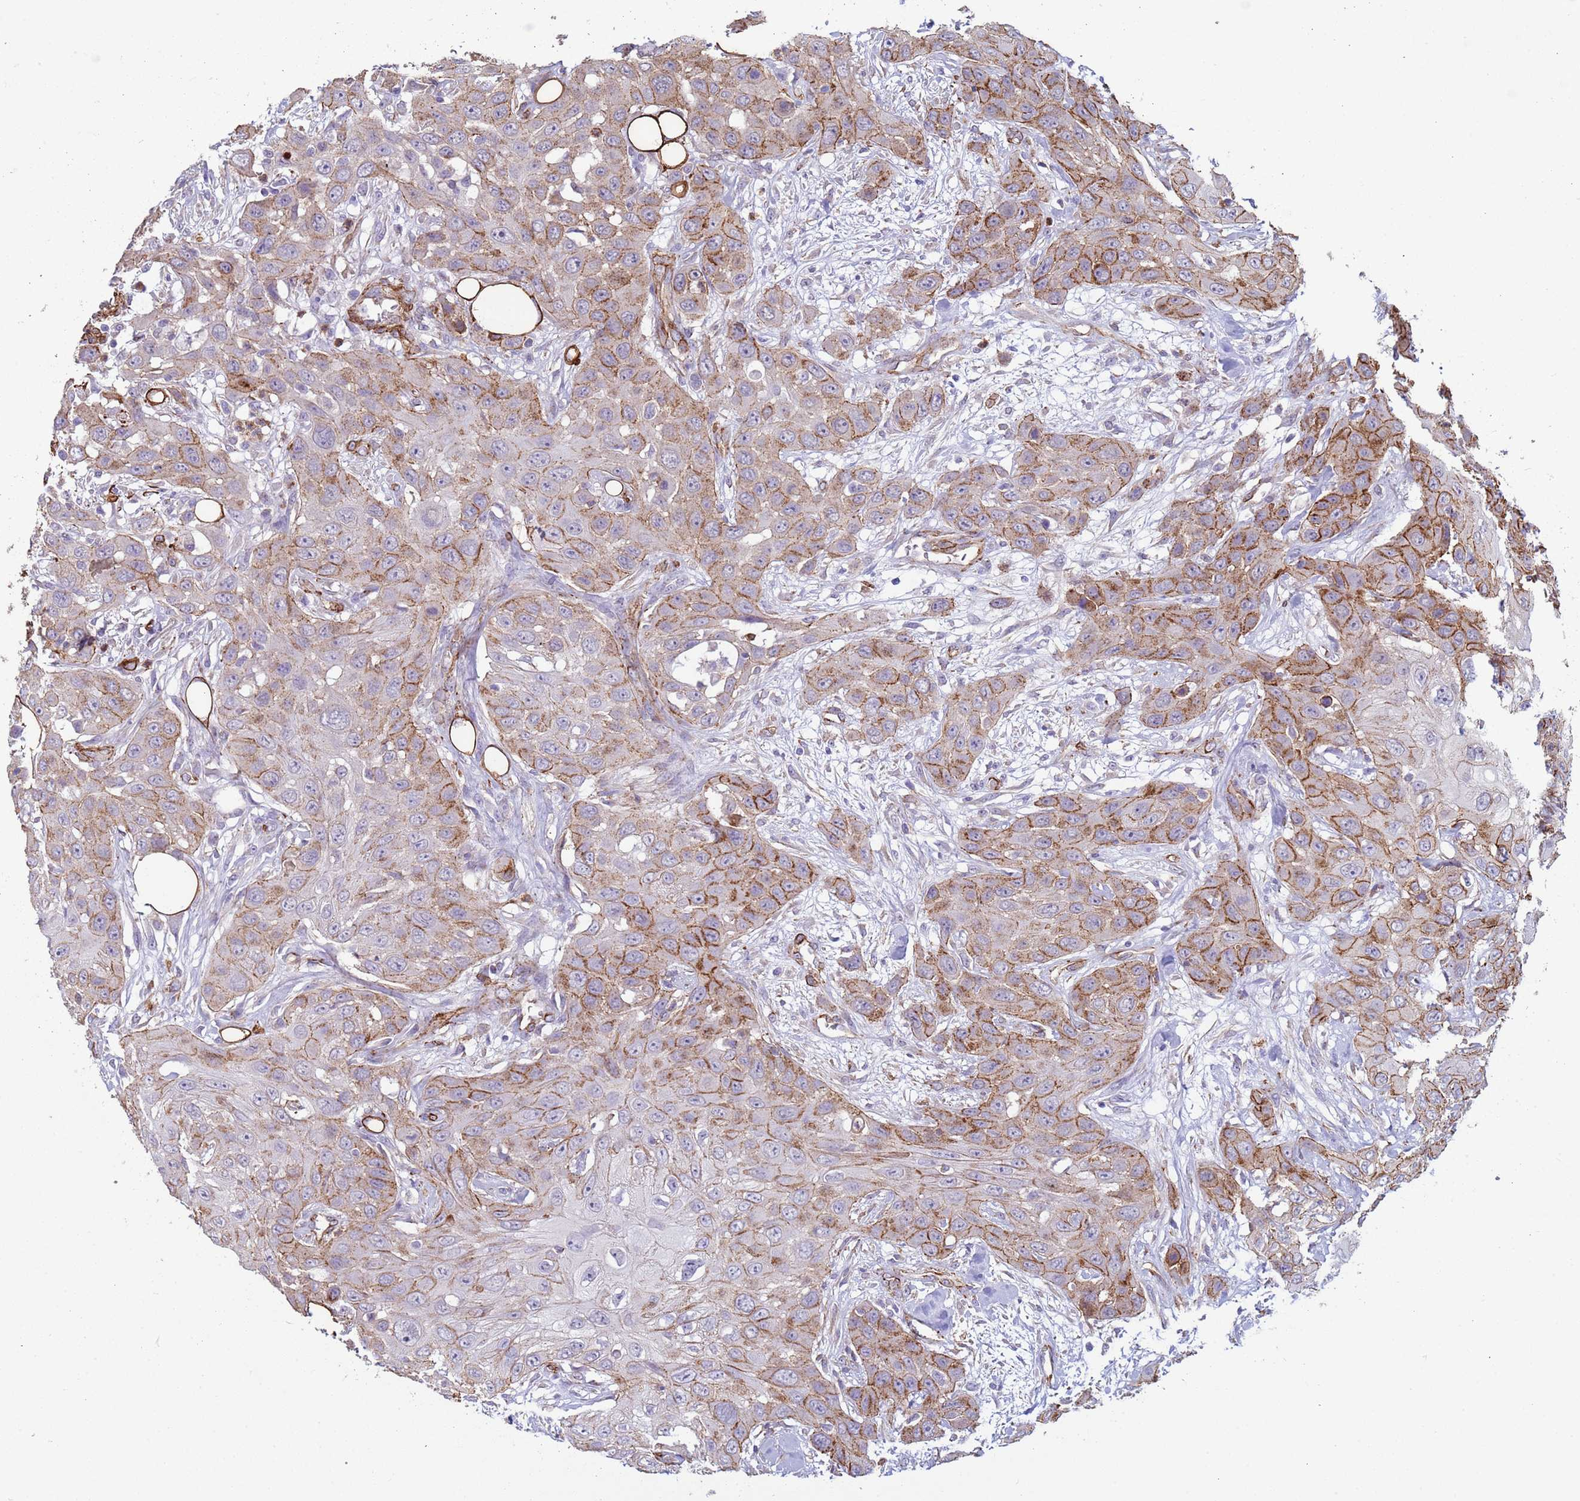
{"staining": {"intensity": "moderate", "quantity": "25%-75%", "location": "cytoplasmic/membranous"}, "tissue": "head and neck cancer", "cell_type": "Tumor cells", "image_type": "cancer", "snomed": [{"axis": "morphology", "description": "Squamous cell carcinoma, NOS"}, {"axis": "topography", "description": "Head-Neck"}], "caption": "This photomicrograph displays IHC staining of squamous cell carcinoma (head and neck), with medium moderate cytoplasmic/membranous positivity in about 25%-75% of tumor cells.", "gene": "GASK1A", "patient": {"sex": "male", "age": 81}}